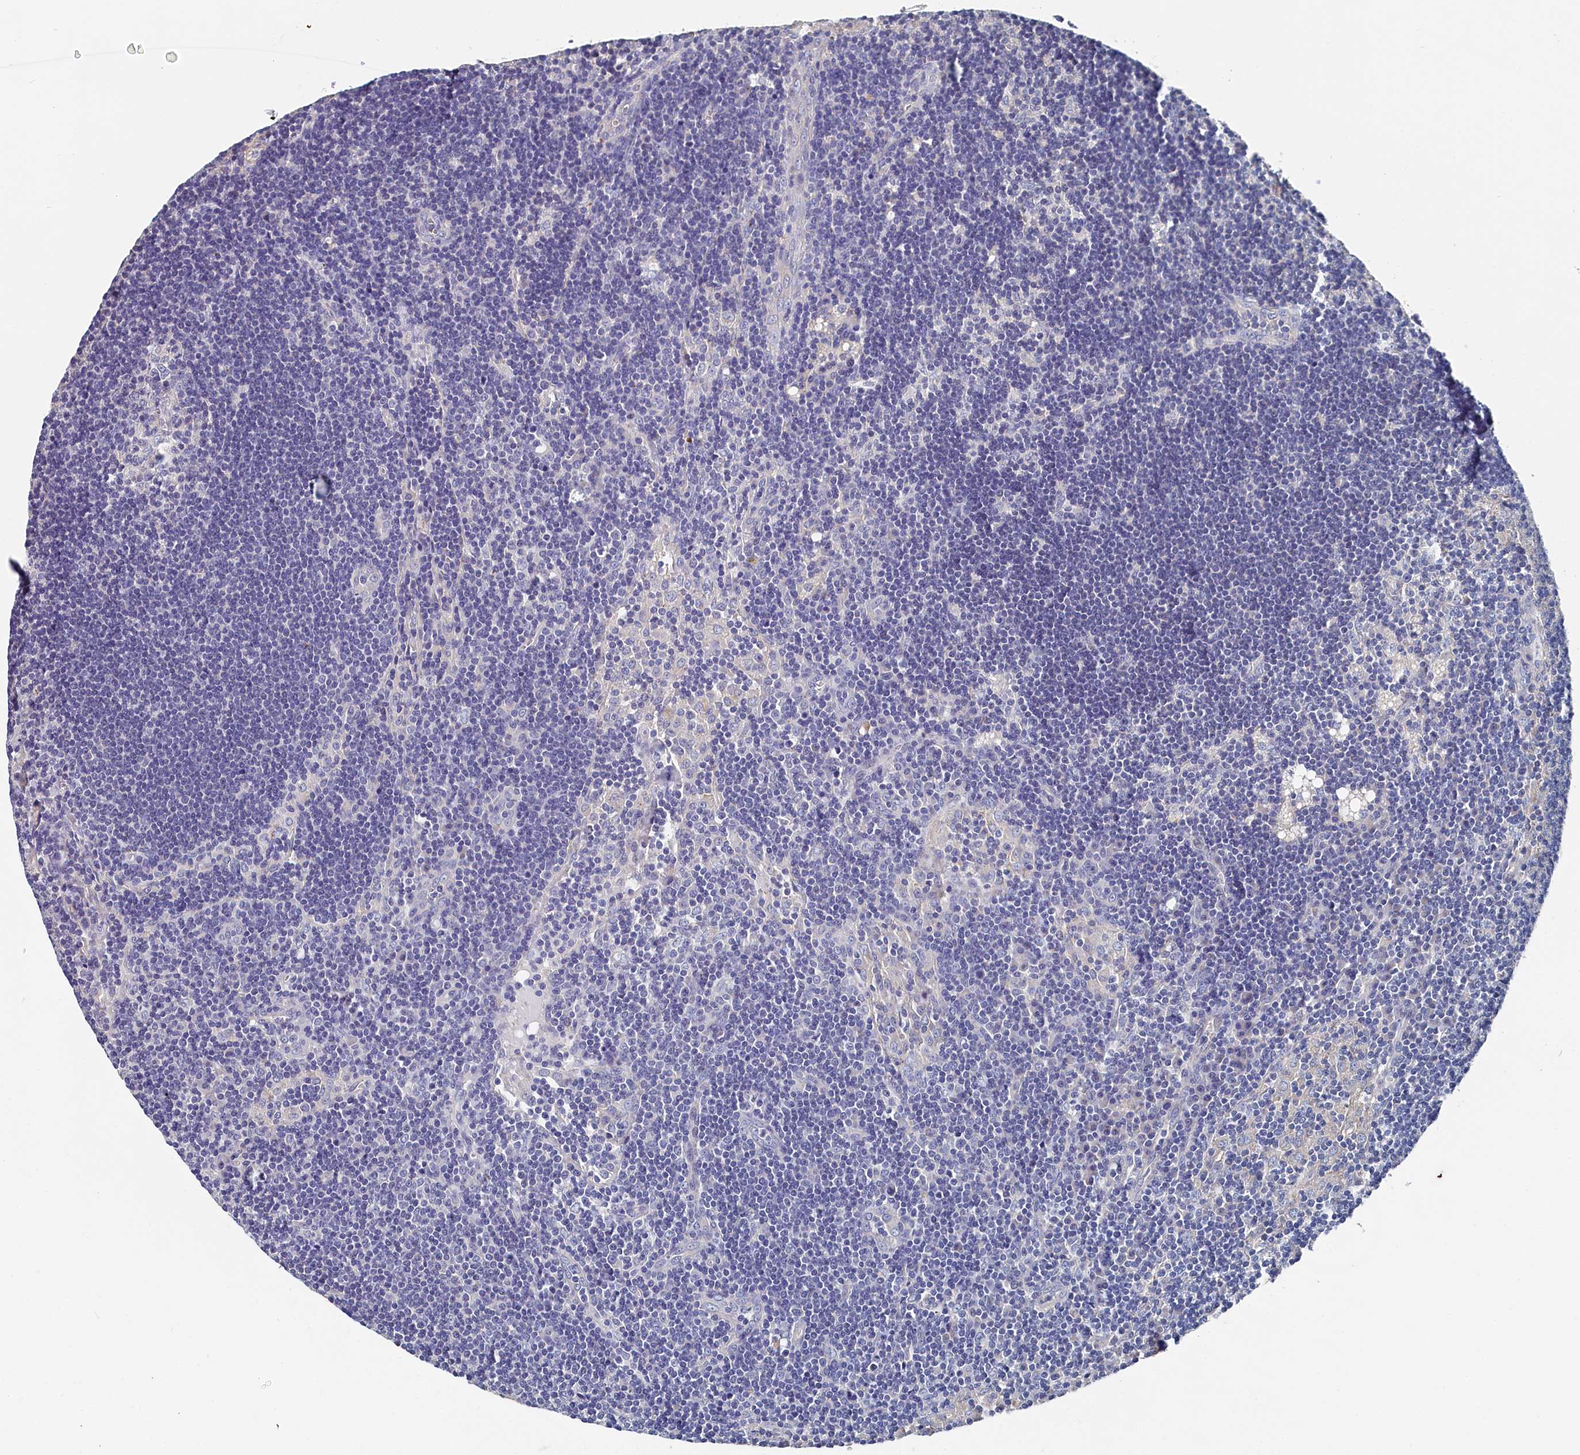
{"staining": {"intensity": "negative", "quantity": "none", "location": "none"}, "tissue": "lymph node", "cell_type": "Germinal center cells", "image_type": "normal", "snomed": [{"axis": "morphology", "description": "Normal tissue, NOS"}, {"axis": "topography", "description": "Lymph node"}], "caption": "Germinal center cells are negative for brown protein staining in normal lymph node. (DAB (3,3'-diaminobenzidine) immunohistochemistry with hematoxylin counter stain).", "gene": "BHMT", "patient": {"sex": "male", "age": 24}}